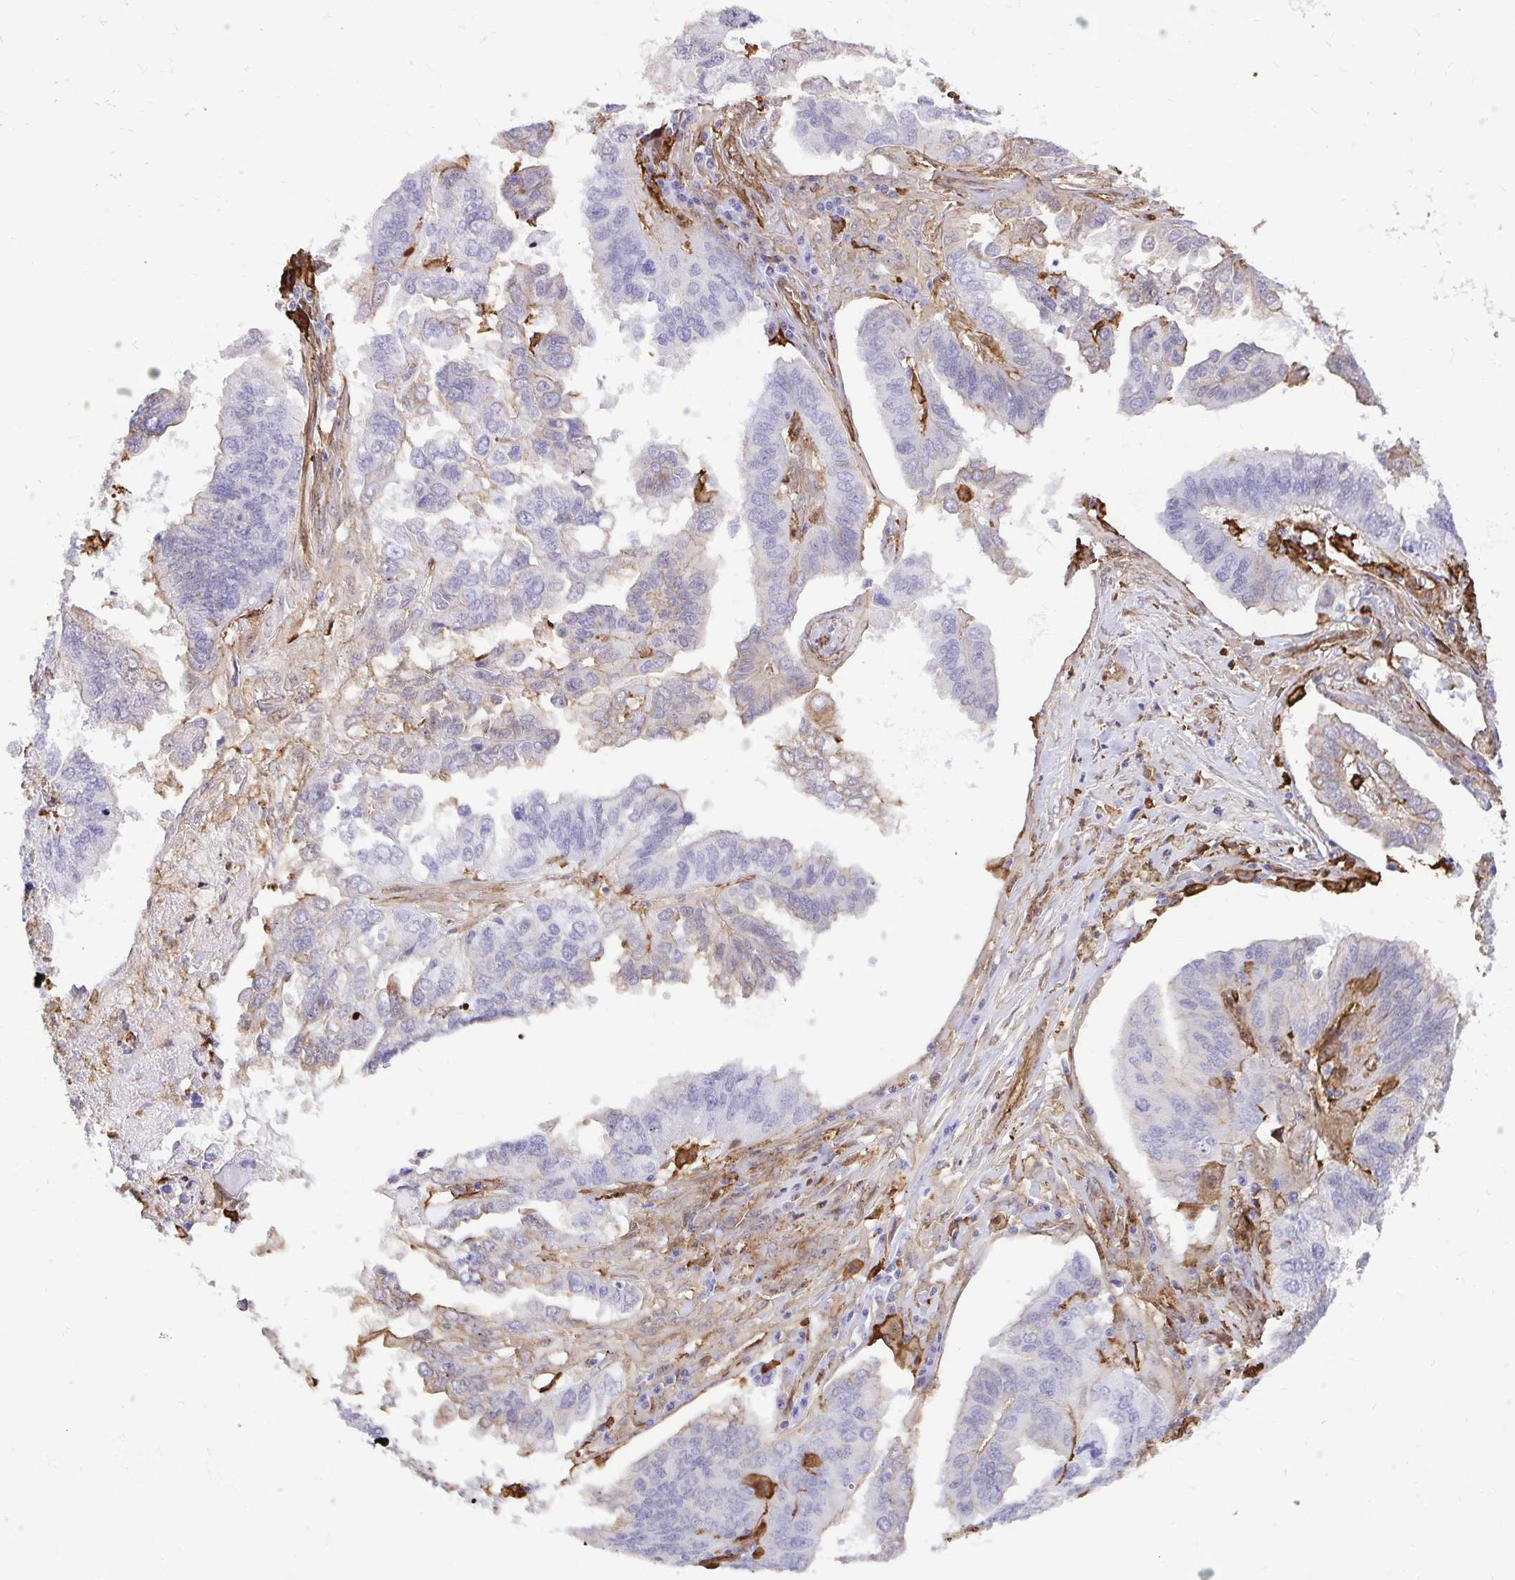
{"staining": {"intensity": "negative", "quantity": "none", "location": "none"}, "tissue": "ovarian cancer", "cell_type": "Tumor cells", "image_type": "cancer", "snomed": [{"axis": "morphology", "description": "Cystadenocarcinoma, serous, NOS"}, {"axis": "topography", "description": "Ovary"}], "caption": "Immunohistochemistry image of neoplastic tissue: ovarian cancer stained with DAB (3,3'-diaminobenzidine) exhibits no significant protein expression in tumor cells. (Brightfield microscopy of DAB immunohistochemistry at high magnification).", "gene": "GSN", "patient": {"sex": "female", "age": 79}}